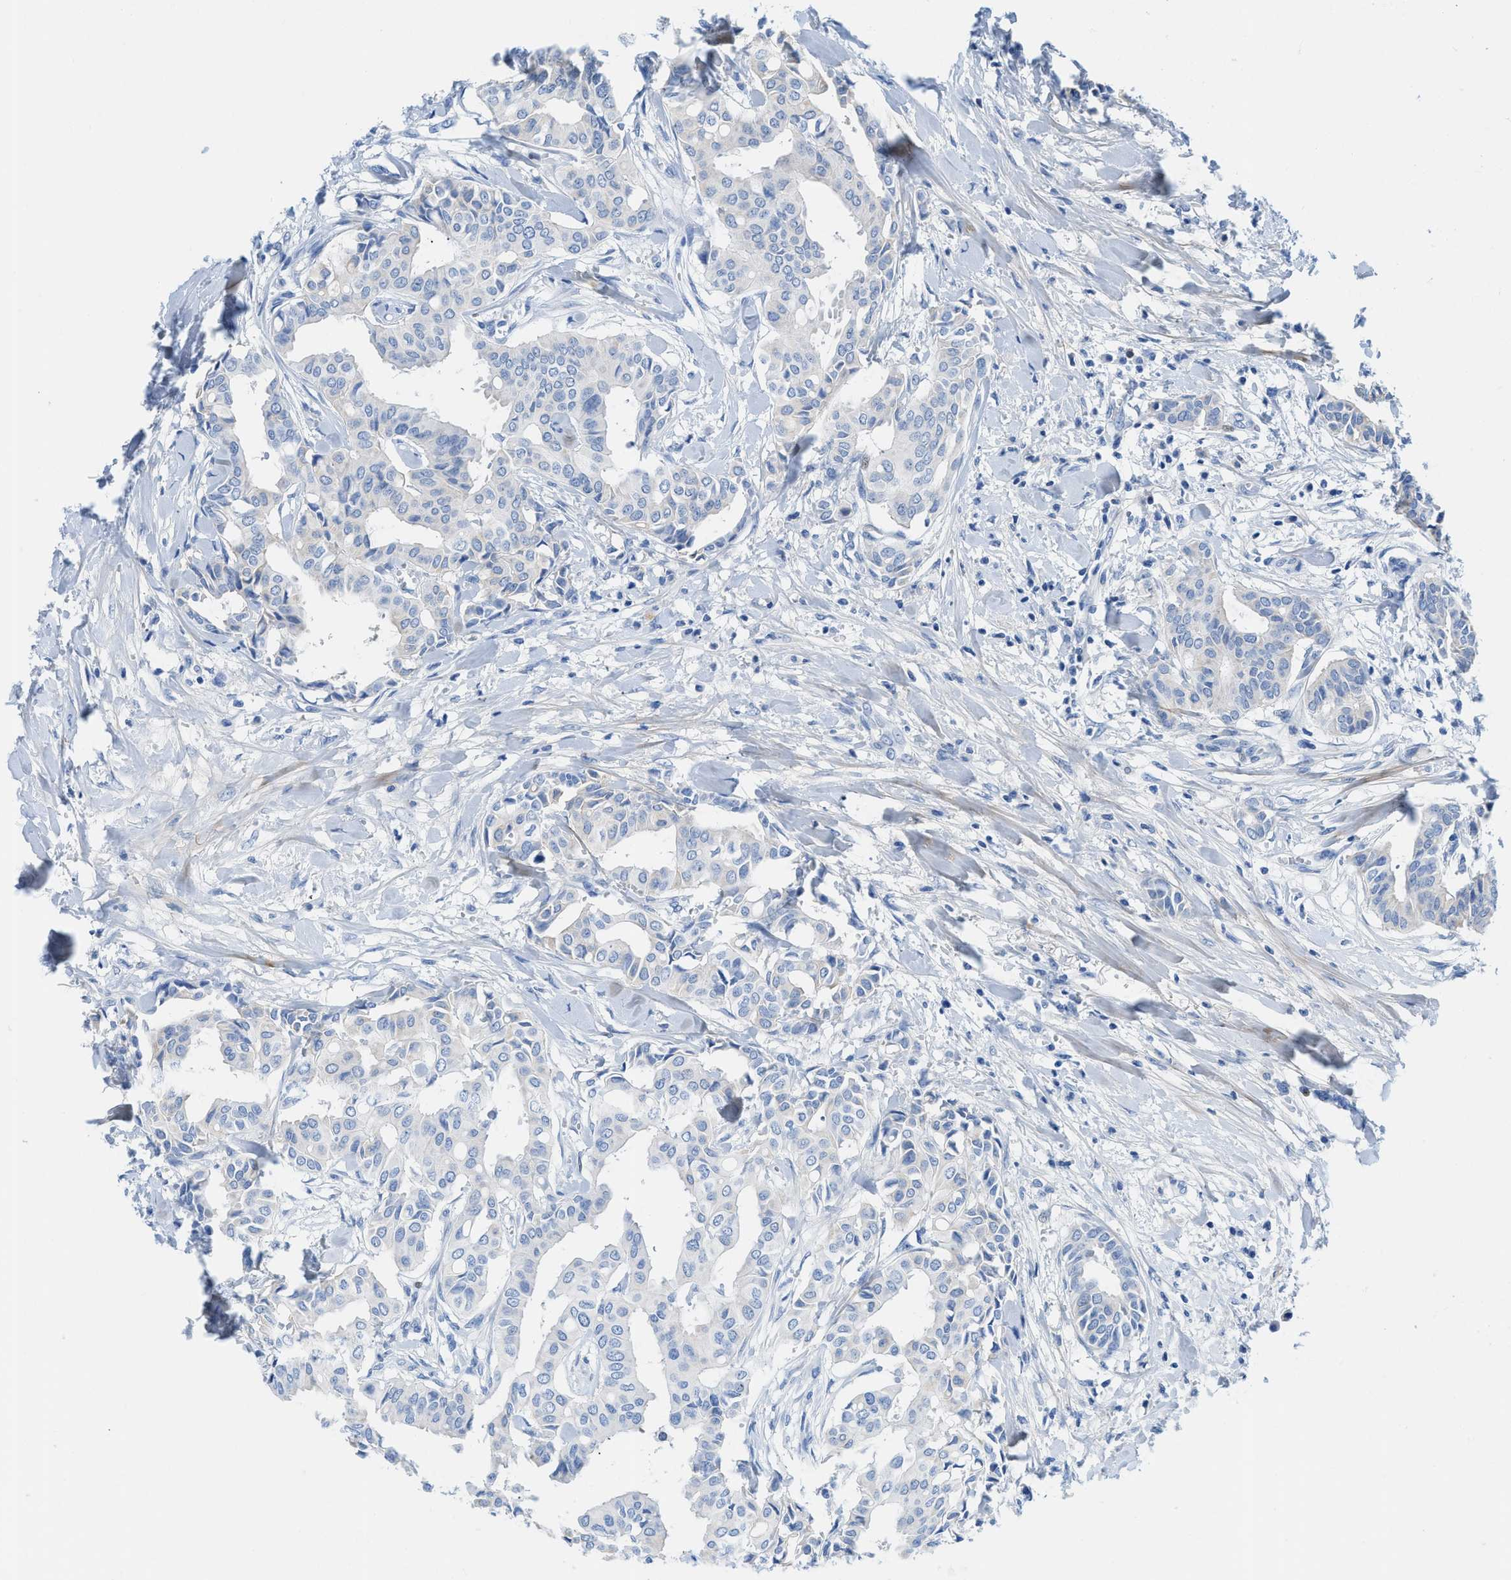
{"staining": {"intensity": "negative", "quantity": "none", "location": "none"}, "tissue": "head and neck cancer", "cell_type": "Tumor cells", "image_type": "cancer", "snomed": [{"axis": "morphology", "description": "Adenocarcinoma, NOS"}, {"axis": "topography", "description": "Salivary gland"}, {"axis": "topography", "description": "Head-Neck"}], "caption": "Photomicrograph shows no significant protein expression in tumor cells of head and neck cancer (adenocarcinoma).", "gene": "COL3A1", "patient": {"sex": "female", "age": 59}}